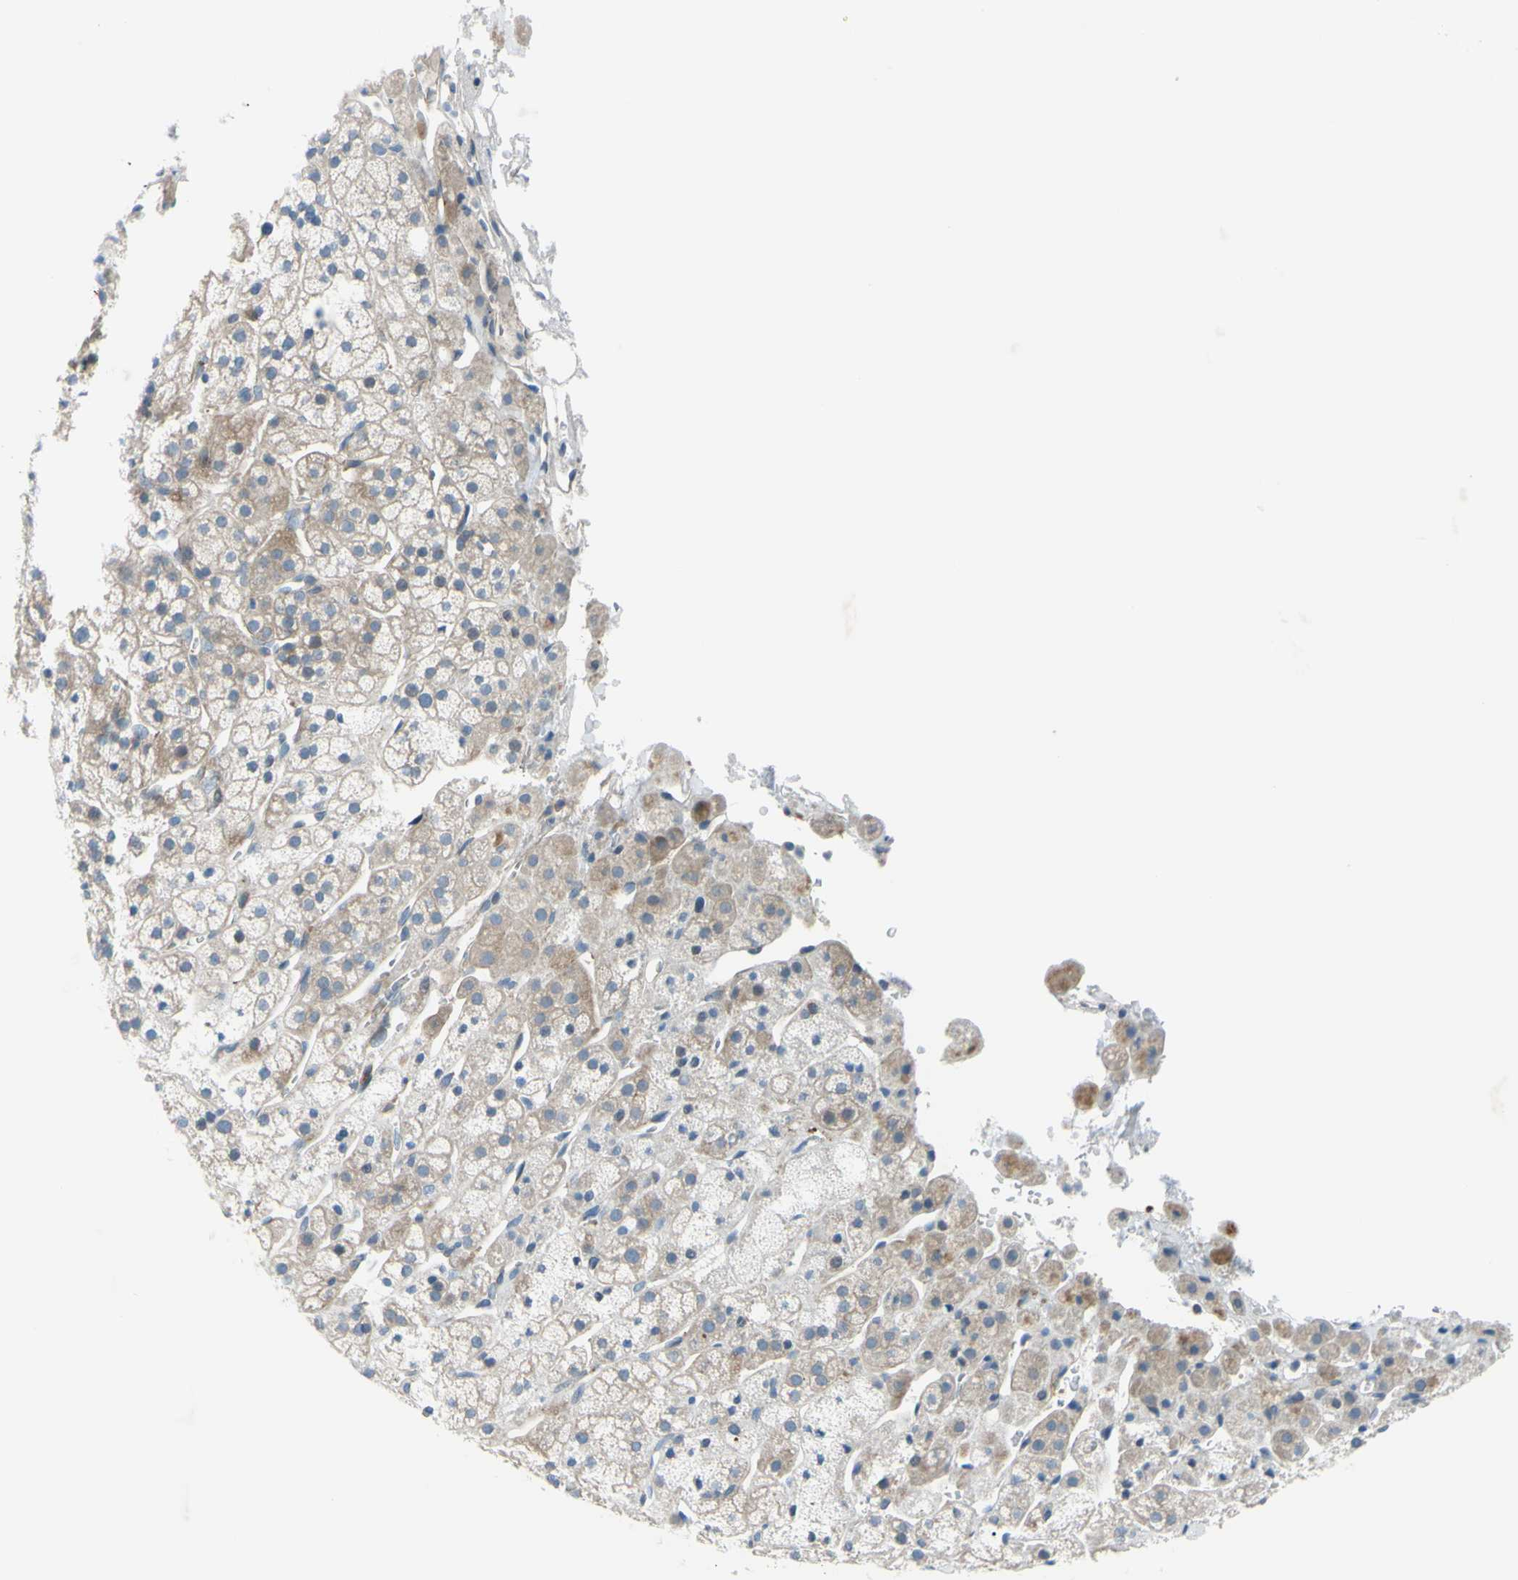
{"staining": {"intensity": "weak", "quantity": "25%-75%", "location": "cytoplasmic/membranous"}, "tissue": "adrenal gland", "cell_type": "Glandular cells", "image_type": "normal", "snomed": [{"axis": "morphology", "description": "Normal tissue, NOS"}, {"axis": "topography", "description": "Adrenal gland"}], "caption": "An immunohistochemistry (IHC) photomicrograph of benign tissue is shown. Protein staining in brown shows weak cytoplasmic/membranous positivity in adrenal gland within glandular cells. (Stains: DAB in brown, nuclei in blue, Microscopy: brightfield microscopy at high magnification).", "gene": "PAK2", "patient": {"sex": "male", "age": 56}}